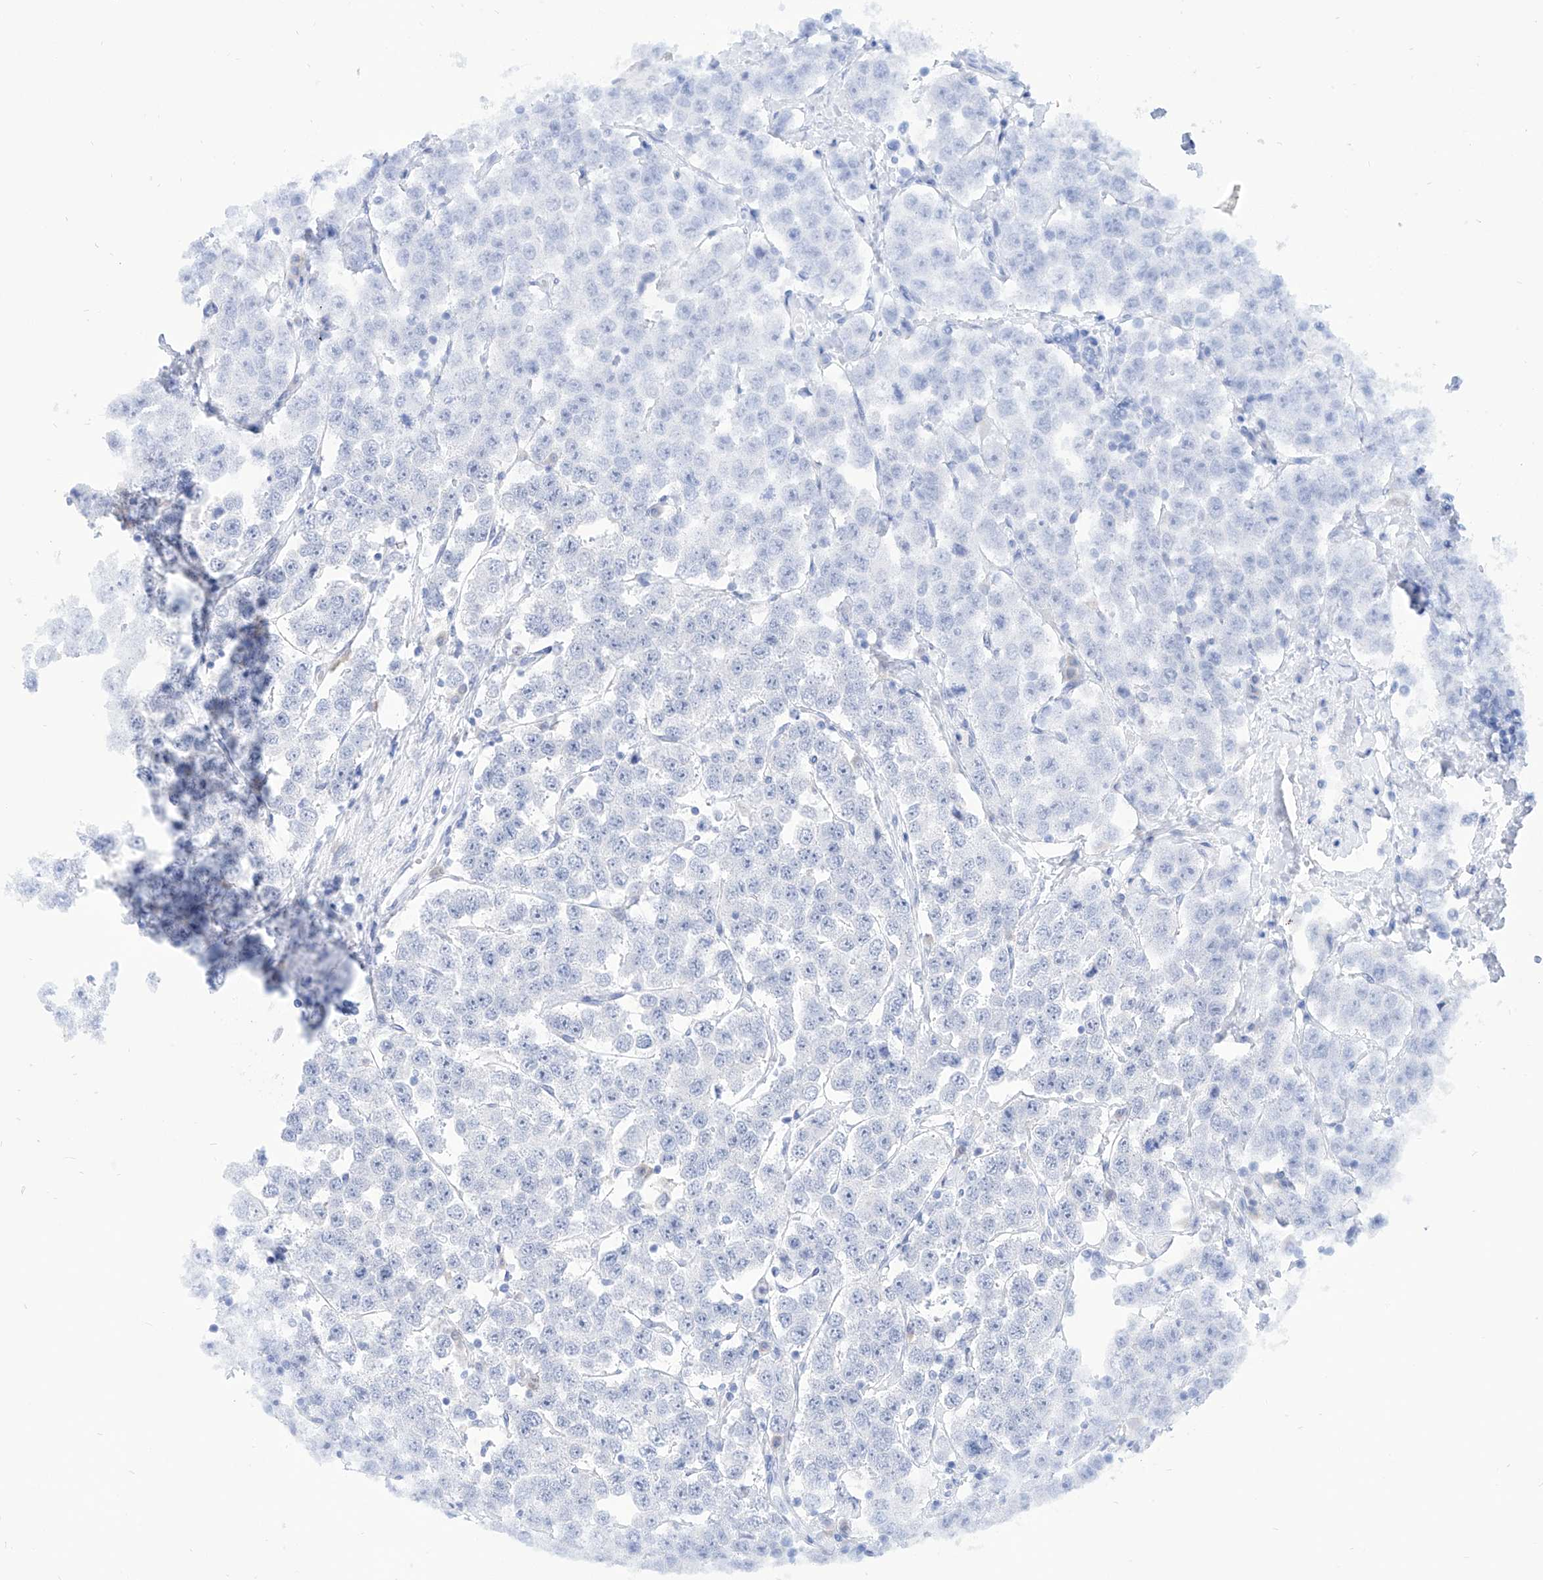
{"staining": {"intensity": "negative", "quantity": "none", "location": "none"}, "tissue": "testis cancer", "cell_type": "Tumor cells", "image_type": "cancer", "snomed": [{"axis": "morphology", "description": "Seminoma, NOS"}, {"axis": "topography", "description": "Testis"}], "caption": "Tumor cells are negative for brown protein staining in testis seminoma. Nuclei are stained in blue.", "gene": "PDXK", "patient": {"sex": "male", "age": 28}}